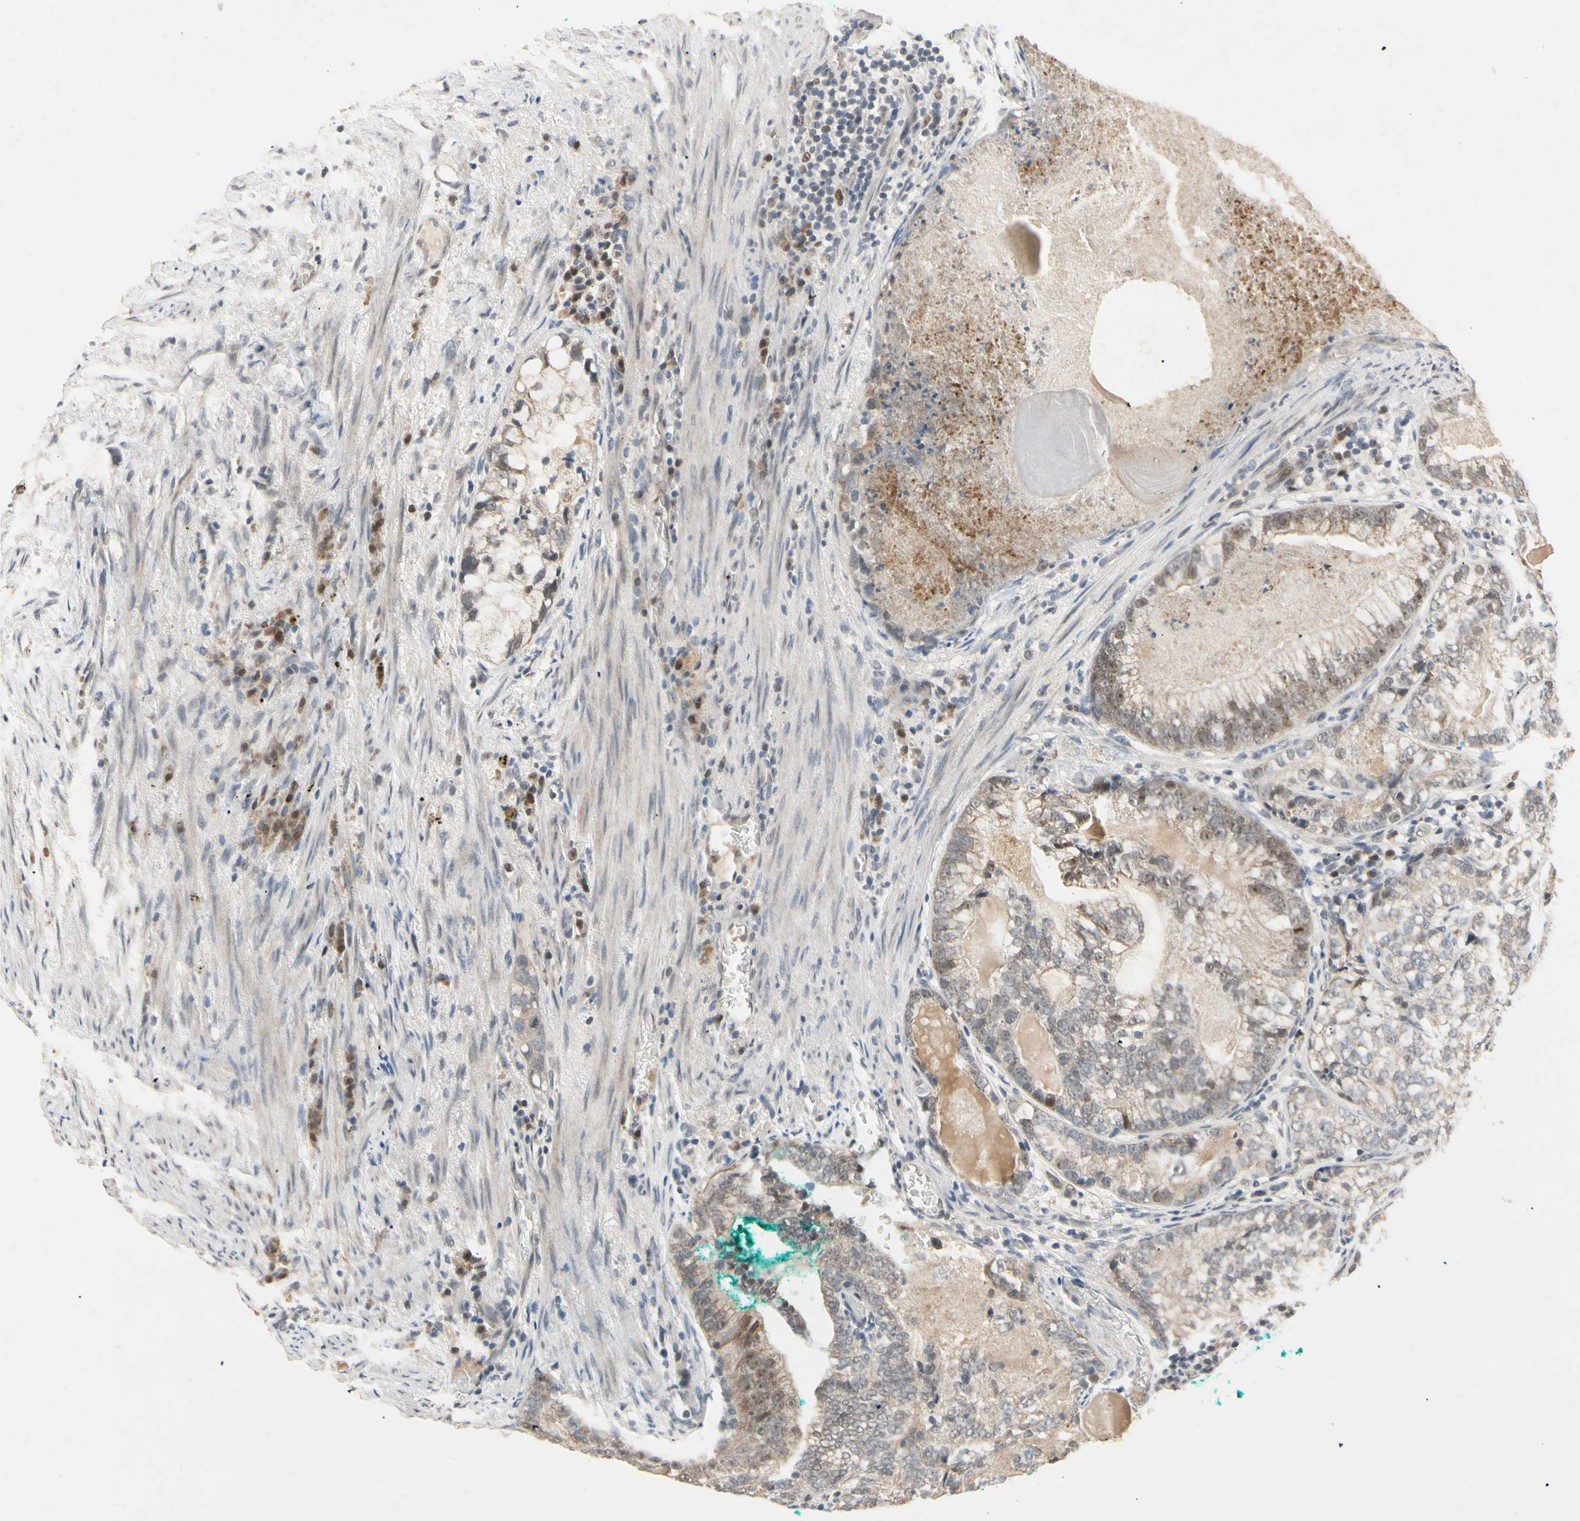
{"staining": {"intensity": "strong", "quantity": ">75%", "location": "nuclear"}, "tissue": "prostate cancer", "cell_type": "Tumor cells", "image_type": "cancer", "snomed": [{"axis": "morphology", "description": "Adenocarcinoma, High grade"}, {"axis": "topography", "description": "Prostate"}], "caption": "Prostate adenocarcinoma (high-grade) tissue demonstrates strong nuclear expression in about >75% of tumor cells", "gene": "RIOX2", "patient": {"sex": "male", "age": 66}}